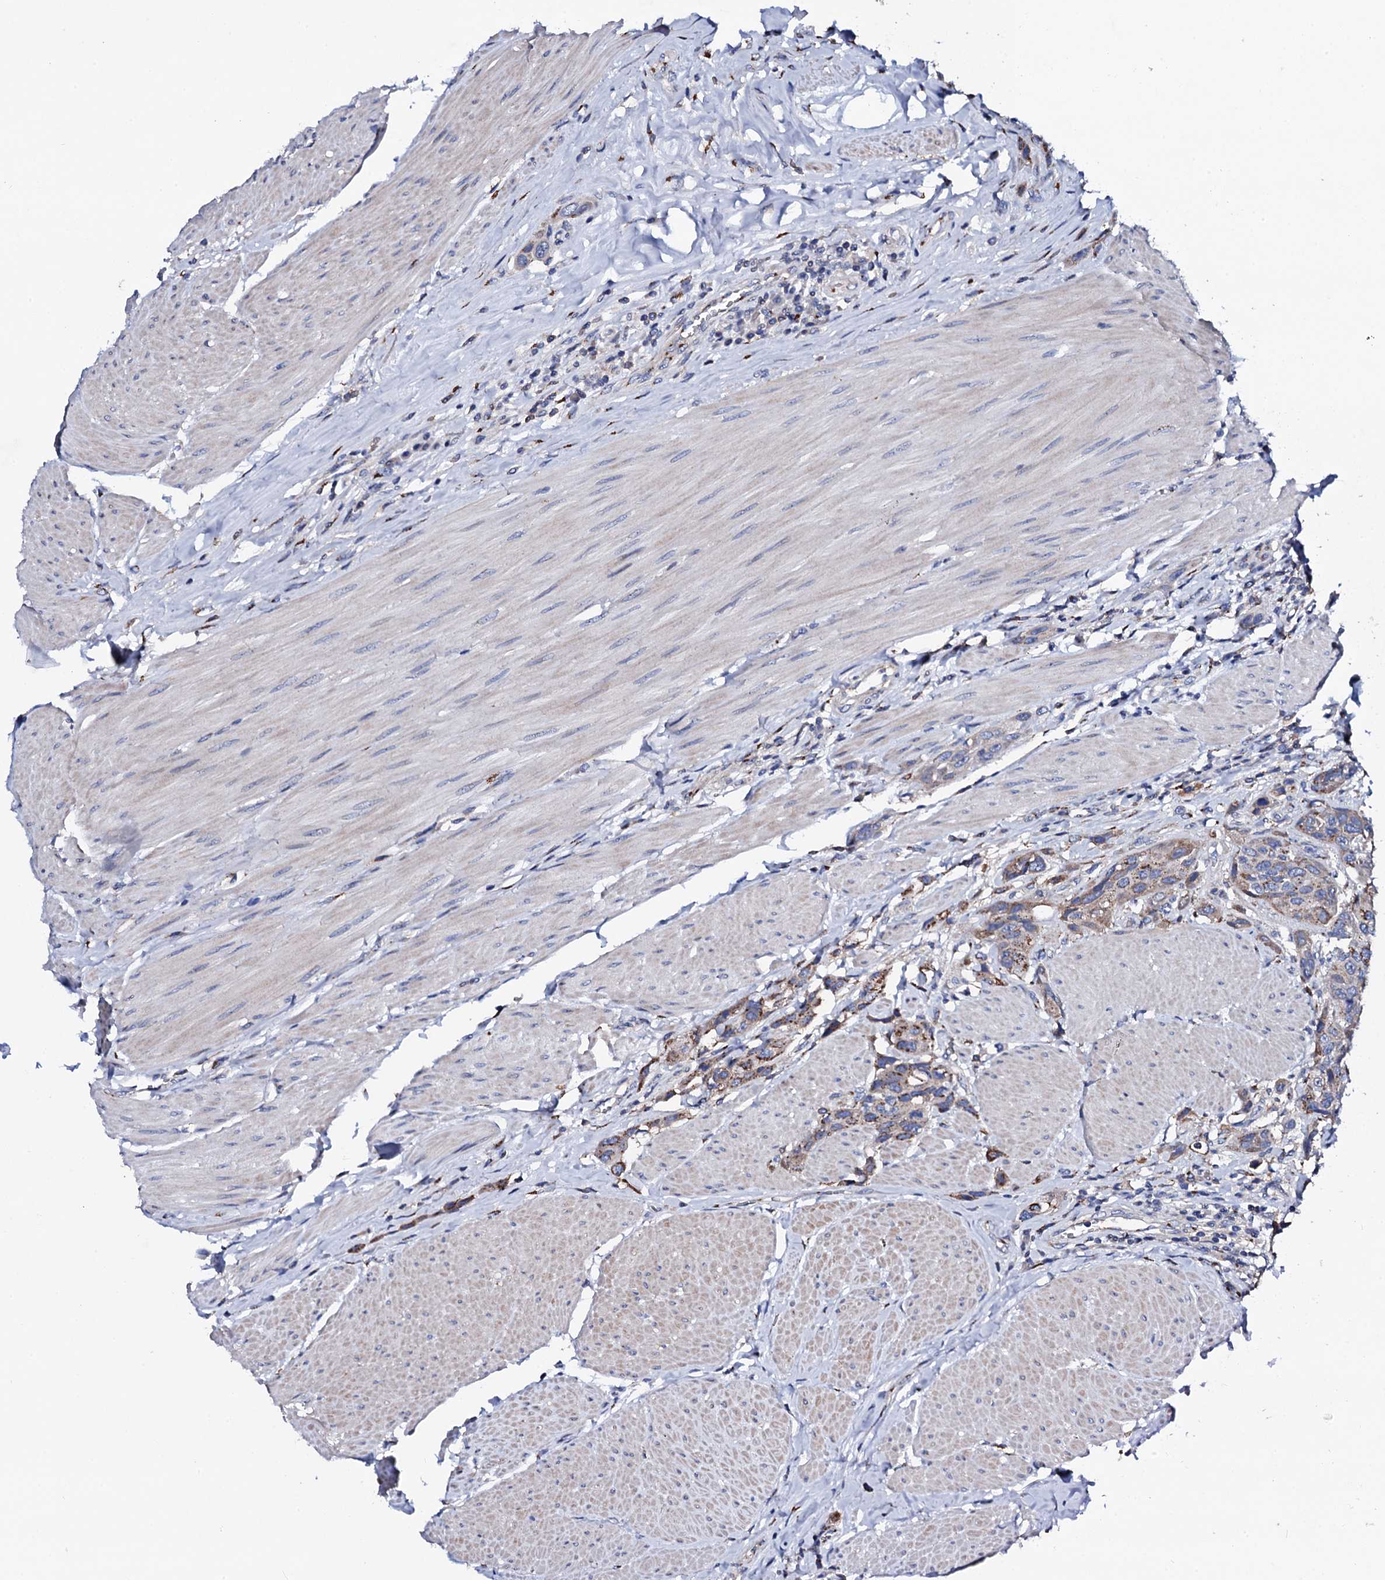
{"staining": {"intensity": "moderate", "quantity": "25%-75%", "location": "cytoplasmic/membranous"}, "tissue": "urothelial cancer", "cell_type": "Tumor cells", "image_type": "cancer", "snomed": [{"axis": "morphology", "description": "Urothelial carcinoma, High grade"}, {"axis": "topography", "description": "Urinary bladder"}], "caption": "High-power microscopy captured an IHC image of urothelial cancer, revealing moderate cytoplasmic/membranous positivity in approximately 25%-75% of tumor cells.", "gene": "PLET1", "patient": {"sex": "male", "age": 50}}